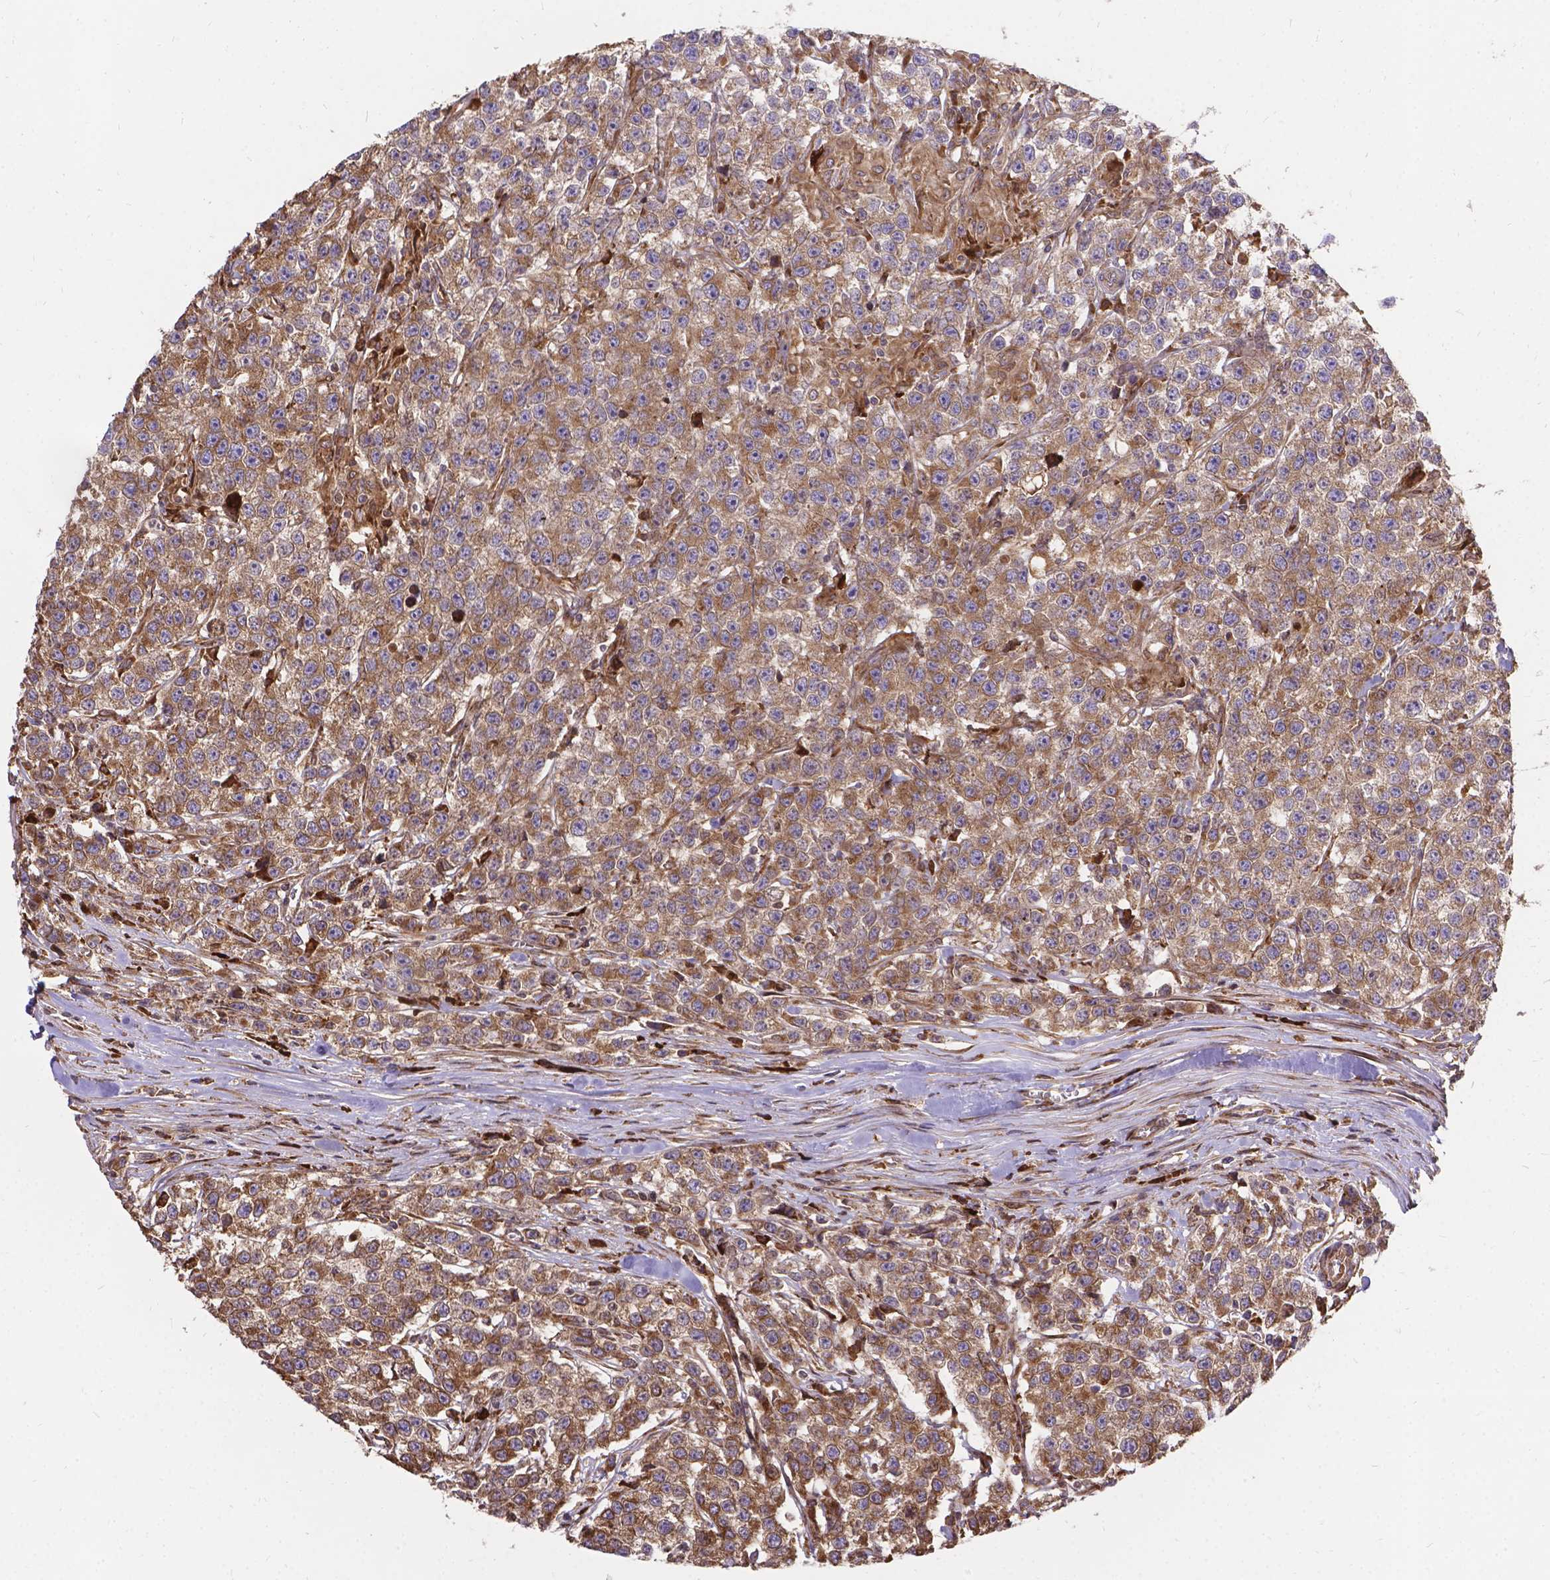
{"staining": {"intensity": "moderate", "quantity": ">75%", "location": "cytoplasmic/membranous"}, "tissue": "testis cancer", "cell_type": "Tumor cells", "image_type": "cancer", "snomed": [{"axis": "morphology", "description": "Seminoma, NOS"}, {"axis": "topography", "description": "Testis"}], "caption": "Immunohistochemical staining of seminoma (testis) exhibits medium levels of moderate cytoplasmic/membranous protein staining in approximately >75% of tumor cells.", "gene": "DENND6A", "patient": {"sex": "male", "age": 59}}